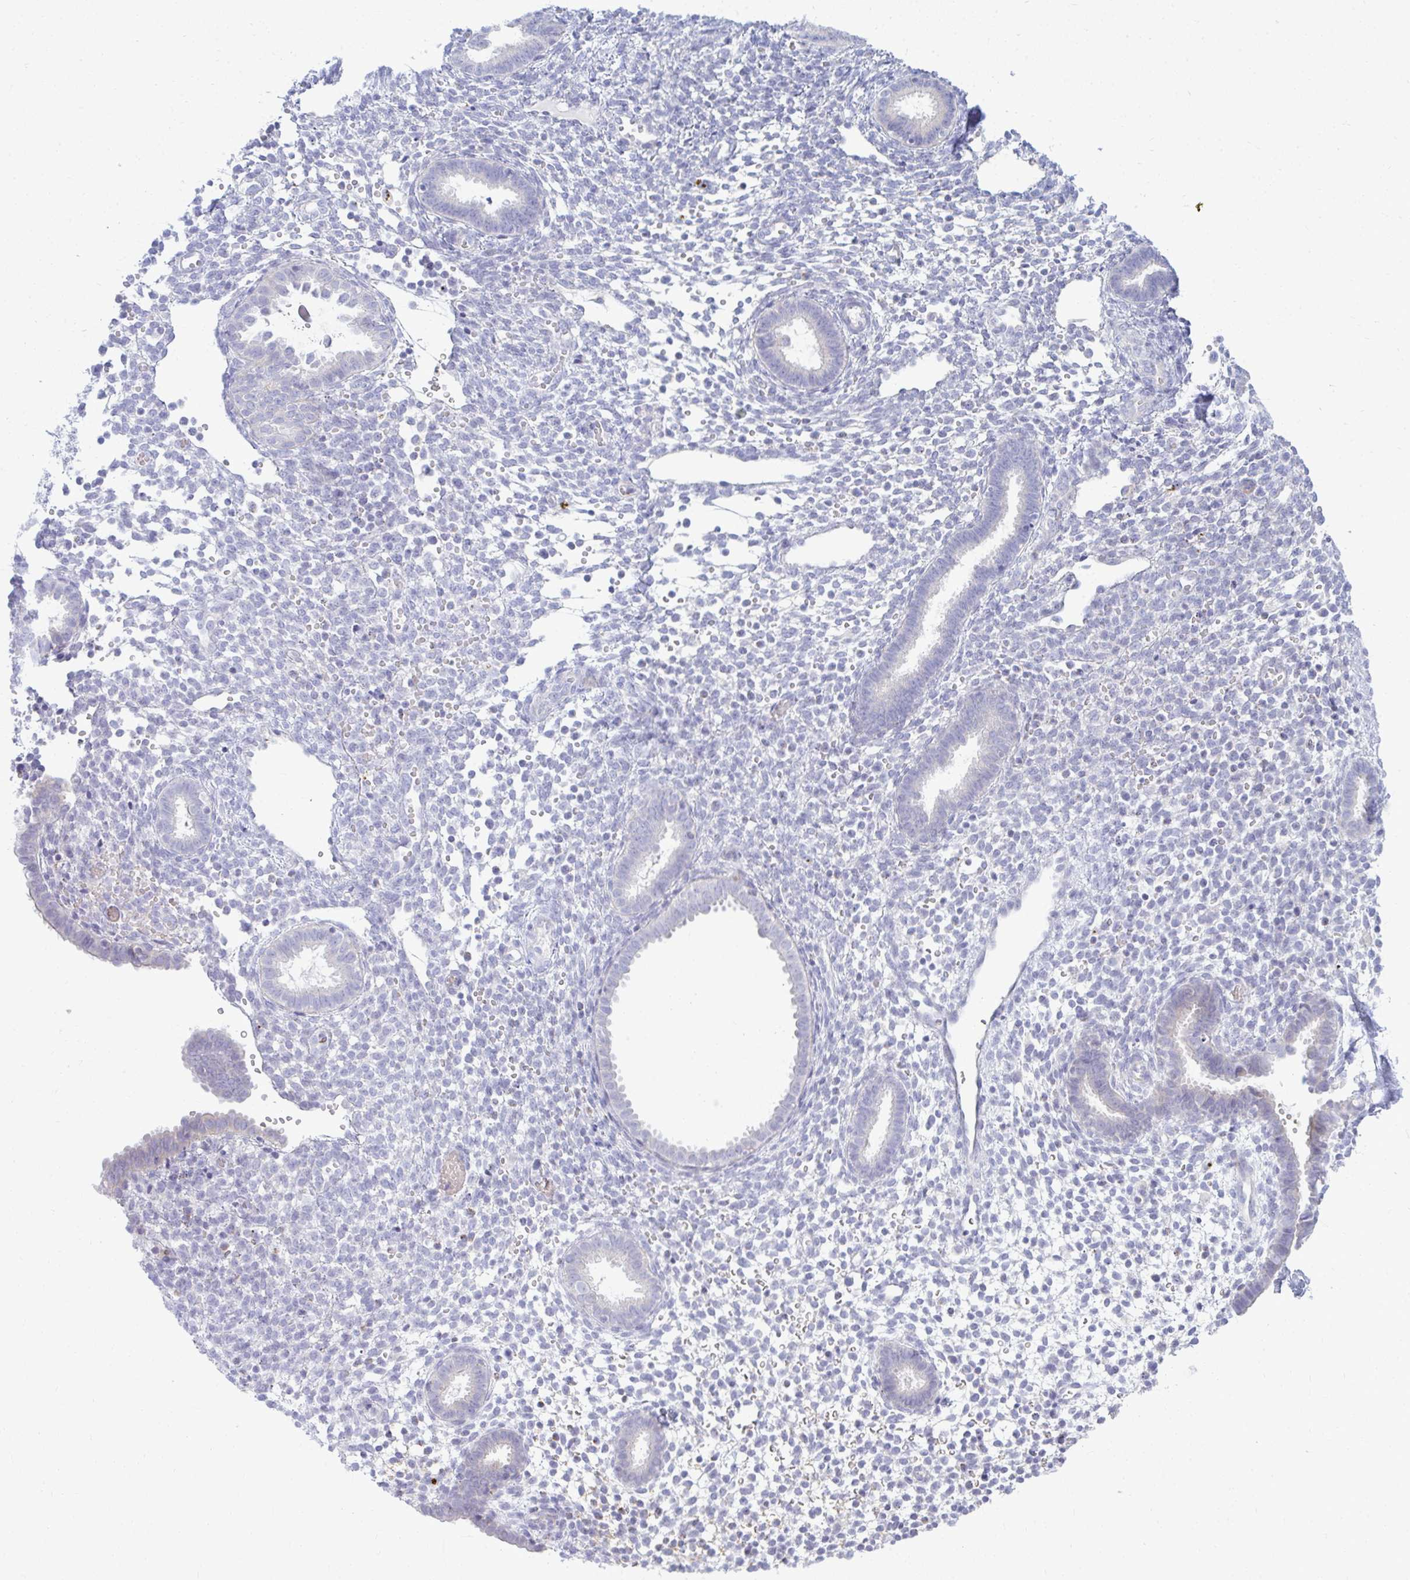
{"staining": {"intensity": "negative", "quantity": "none", "location": "none"}, "tissue": "endometrium", "cell_type": "Cells in endometrial stroma", "image_type": "normal", "snomed": [{"axis": "morphology", "description": "Normal tissue, NOS"}, {"axis": "topography", "description": "Endometrium"}], "caption": "This is an immunohistochemistry (IHC) micrograph of normal human endometrium. There is no expression in cells in endometrial stroma.", "gene": "TSPEAR", "patient": {"sex": "female", "age": 36}}